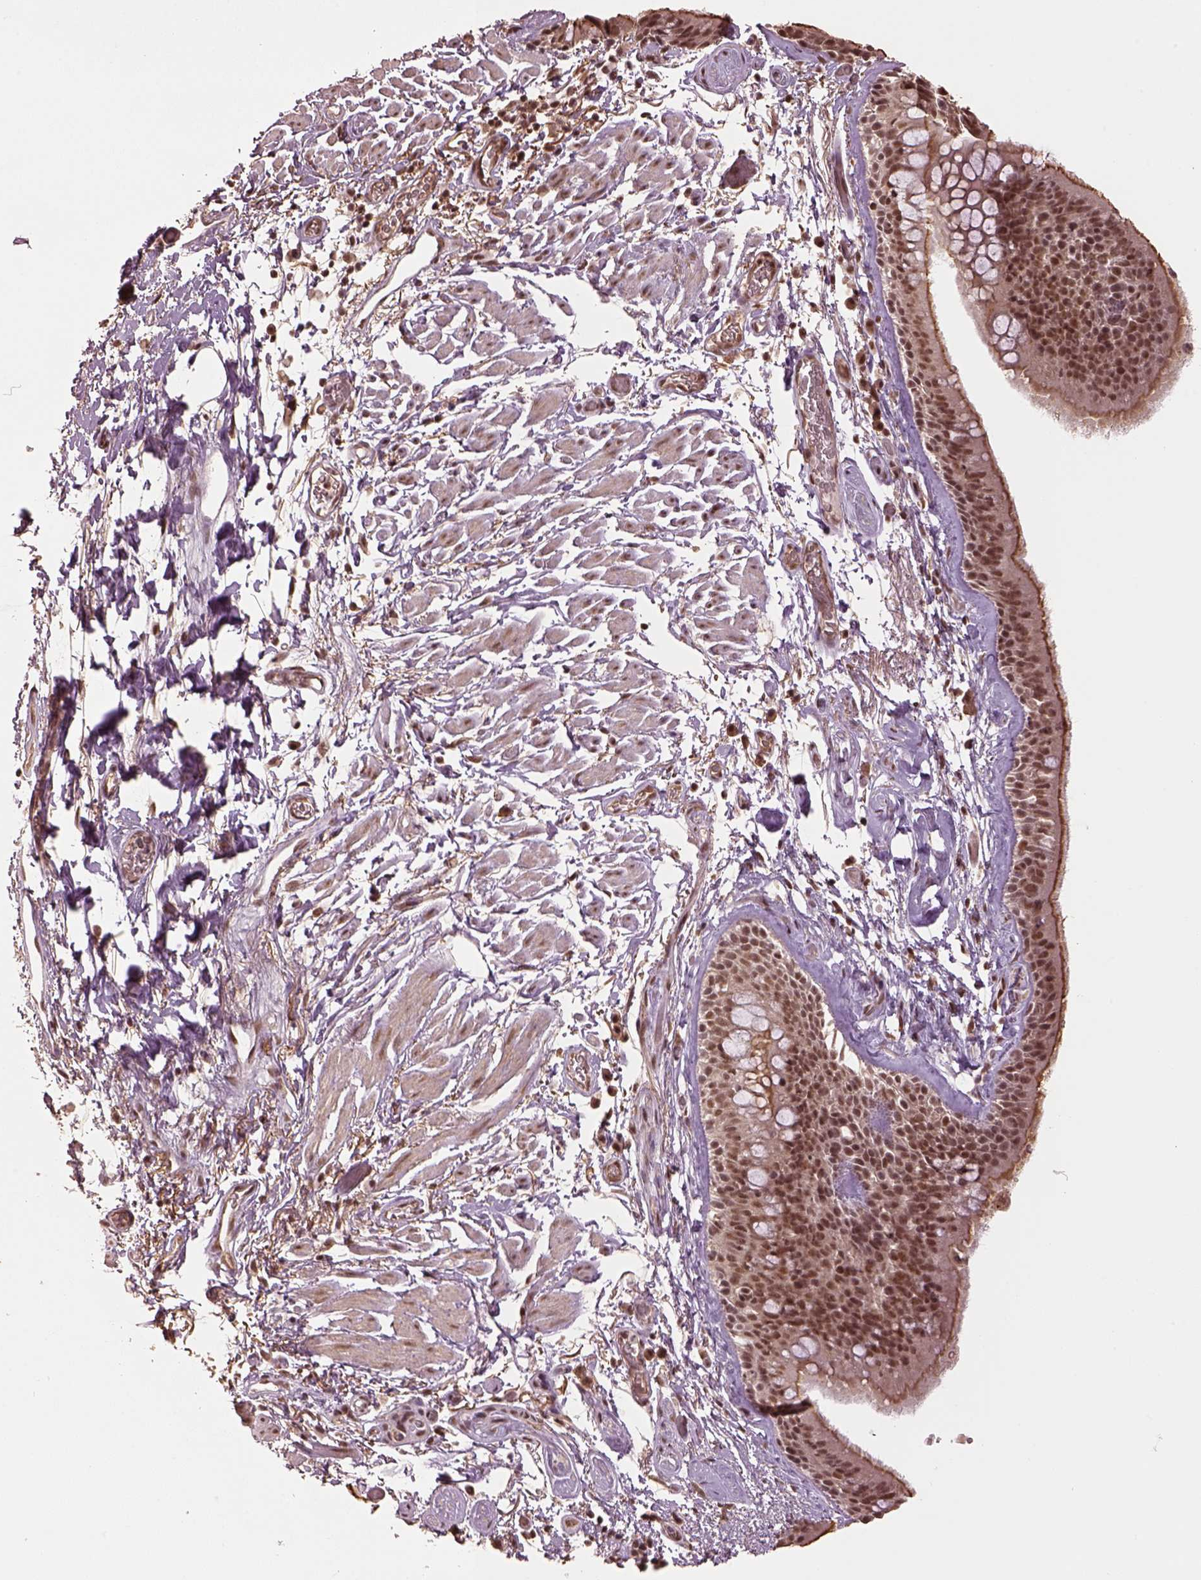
{"staining": {"intensity": "strong", "quantity": ">75%", "location": "cytoplasmic/membranous,nuclear"}, "tissue": "bronchus", "cell_type": "Respiratory epithelial cells", "image_type": "normal", "snomed": [{"axis": "morphology", "description": "Normal tissue, NOS"}, {"axis": "topography", "description": "Cartilage tissue"}, {"axis": "topography", "description": "Bronchus"}], "caption": "The immunohistochemical stain highlights strong cytoplasmic/membranous,nuclear staining in respiratory epithelial cells of benign bronchus. The staining was performed using DAB, with brown indicating positive protein expression. Nuclei are stained blue with hematoxylin.", "gene": "BRD9", "patient": {"sex": "male", "age": 58}}